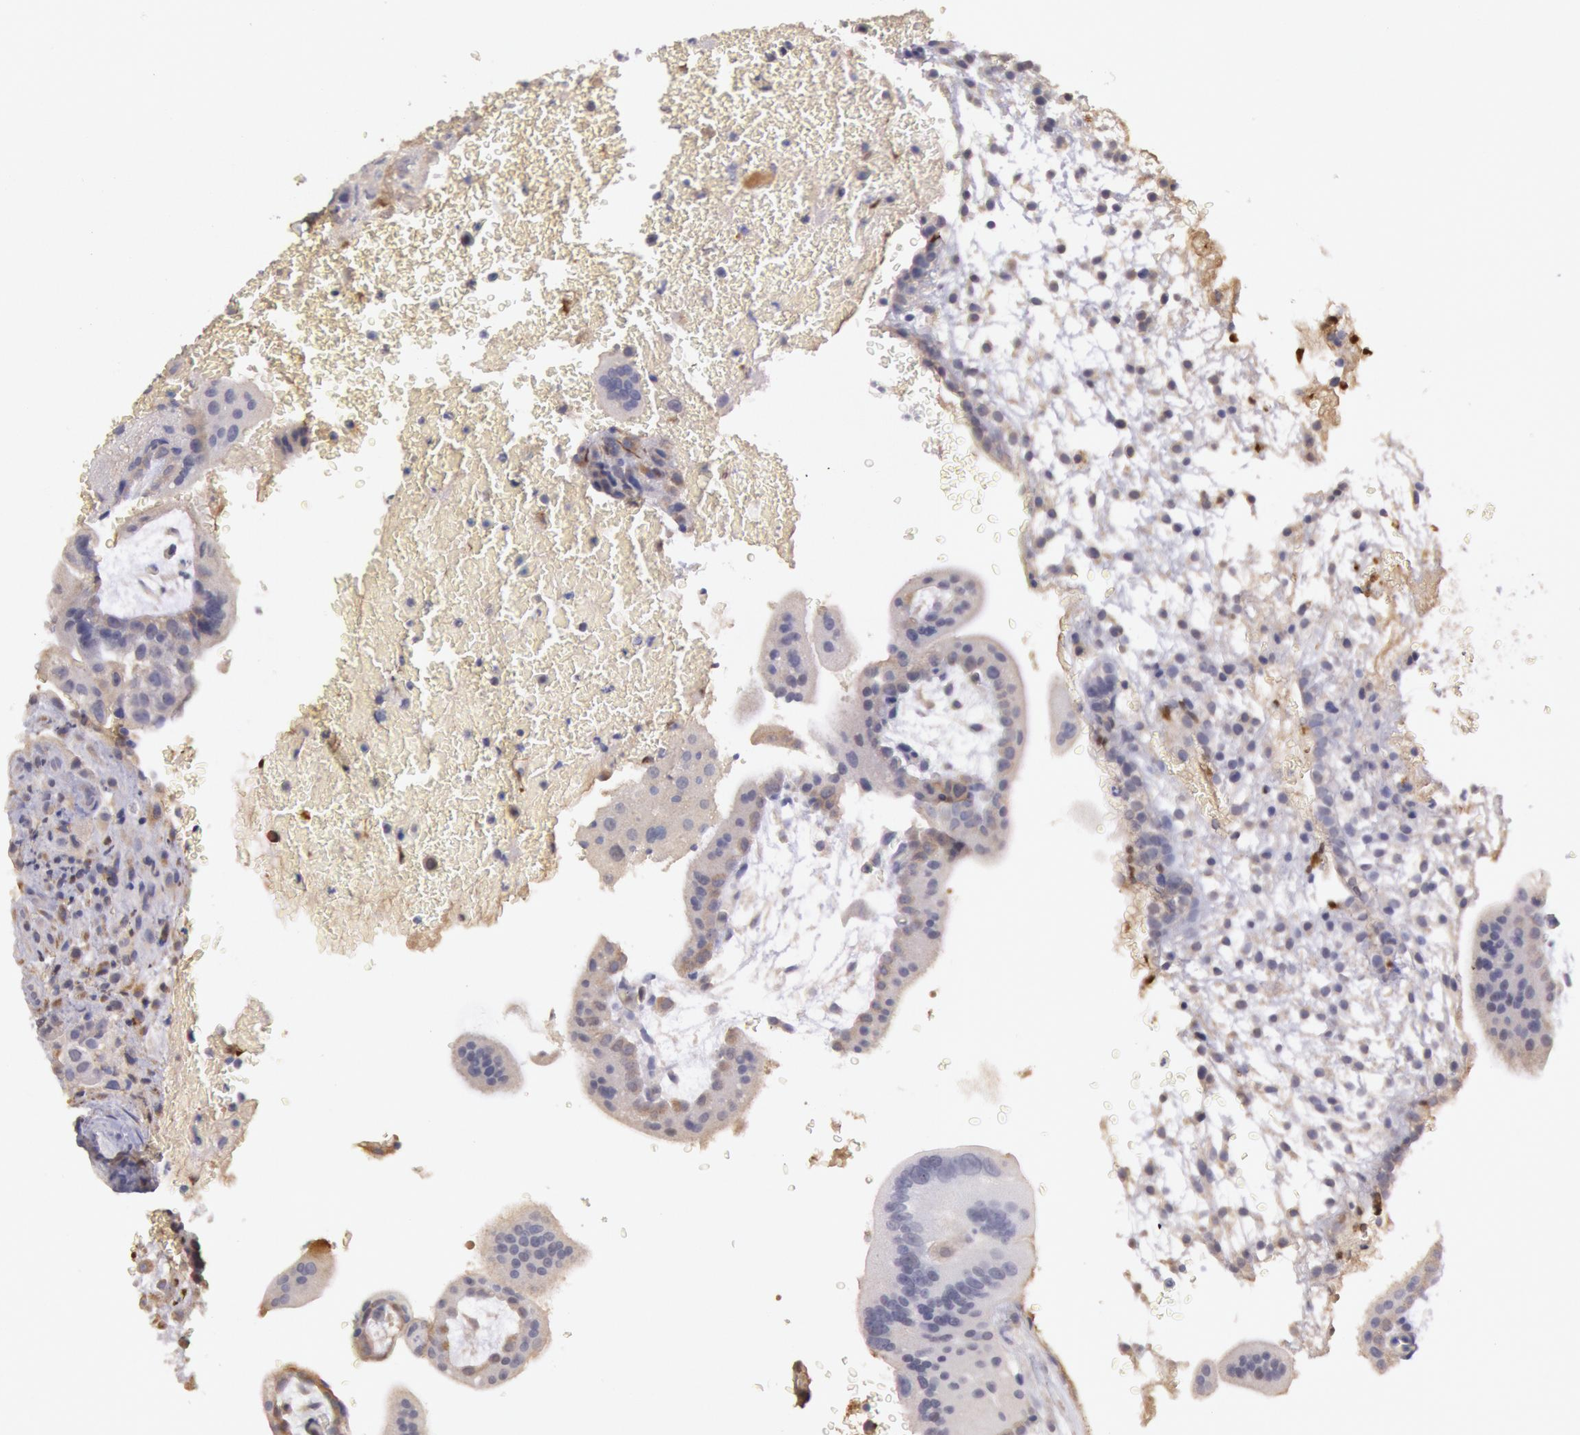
{"staining": {"intensity": "weak", "quantity": "25%-75%", "location": "cytoplasmic/membranous"}, "tissue": "placenta", "cell_type": "Decidual cells", "image_type": "normal", "snomed": [{"axis": "morphology", "description": "Normal tissue, NOS"}, {"axis": "topography", "description": "Placenta"}], "caption": "Brown immunohistochemical staining in benign placenta reveals weak cytoplasmic/membranous staining in about 25%-75% of decidual cells. Ihc stains the protein of interest in brown and the nuclei are stained blue.", "gene": "C1R", "patient": {"sex": "female", "age": 35}}